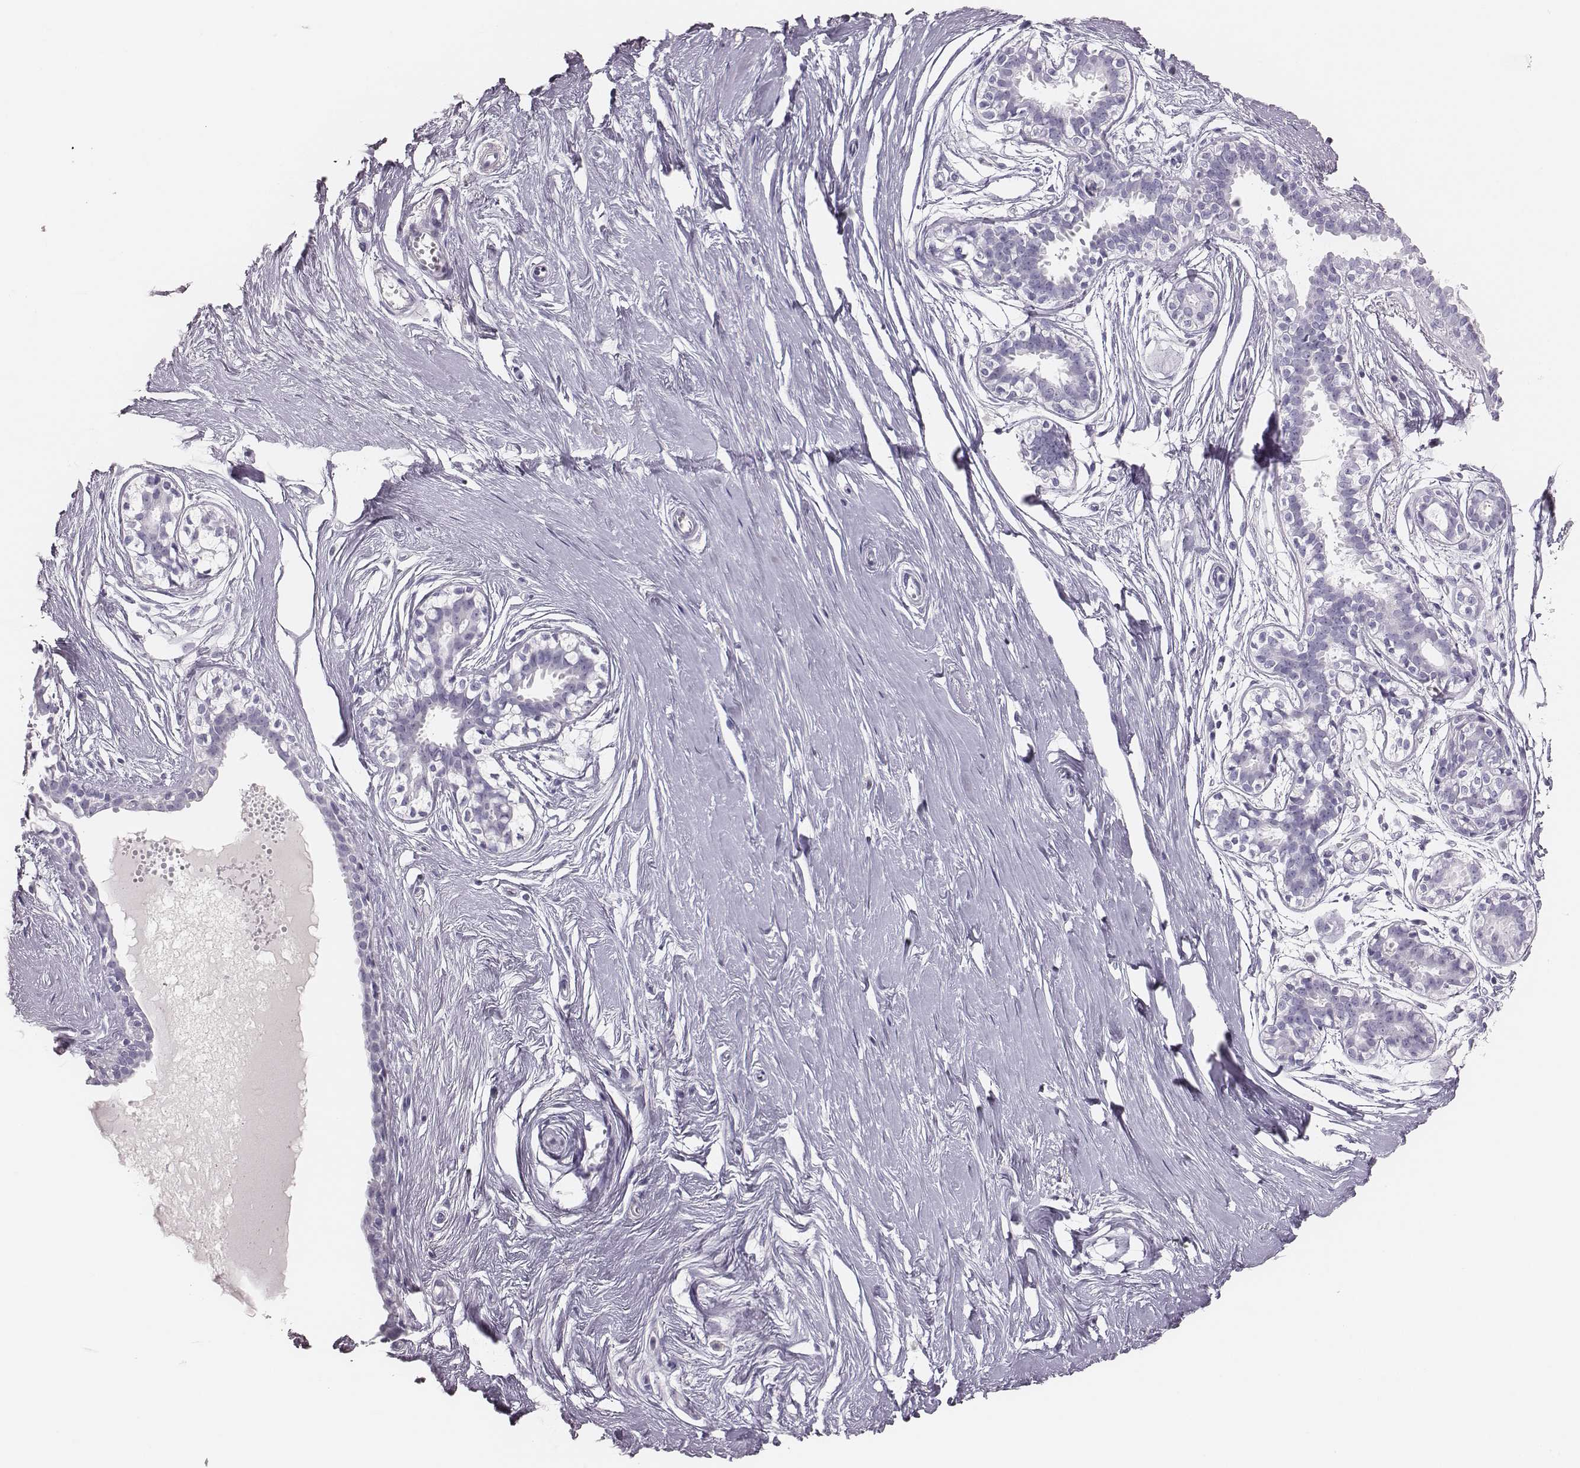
{"staining": {"intensity": "negative", "quantity": "none", "location": "none"}, "tissue": "breast", "cell_type": "Adipocytes", "image_type": "normal", "snomed": [{"axis": "morphology", "description": "Normal tissue, NOS"}, {"axis": "topography", "description": "Breast"}], "caption": "This is an immunohistochemistry photomicrograph of unremarkable human breast. There is no expression in adipocytes.", "gene": "H1", "patient": {"sex": "female", "age": 49}}